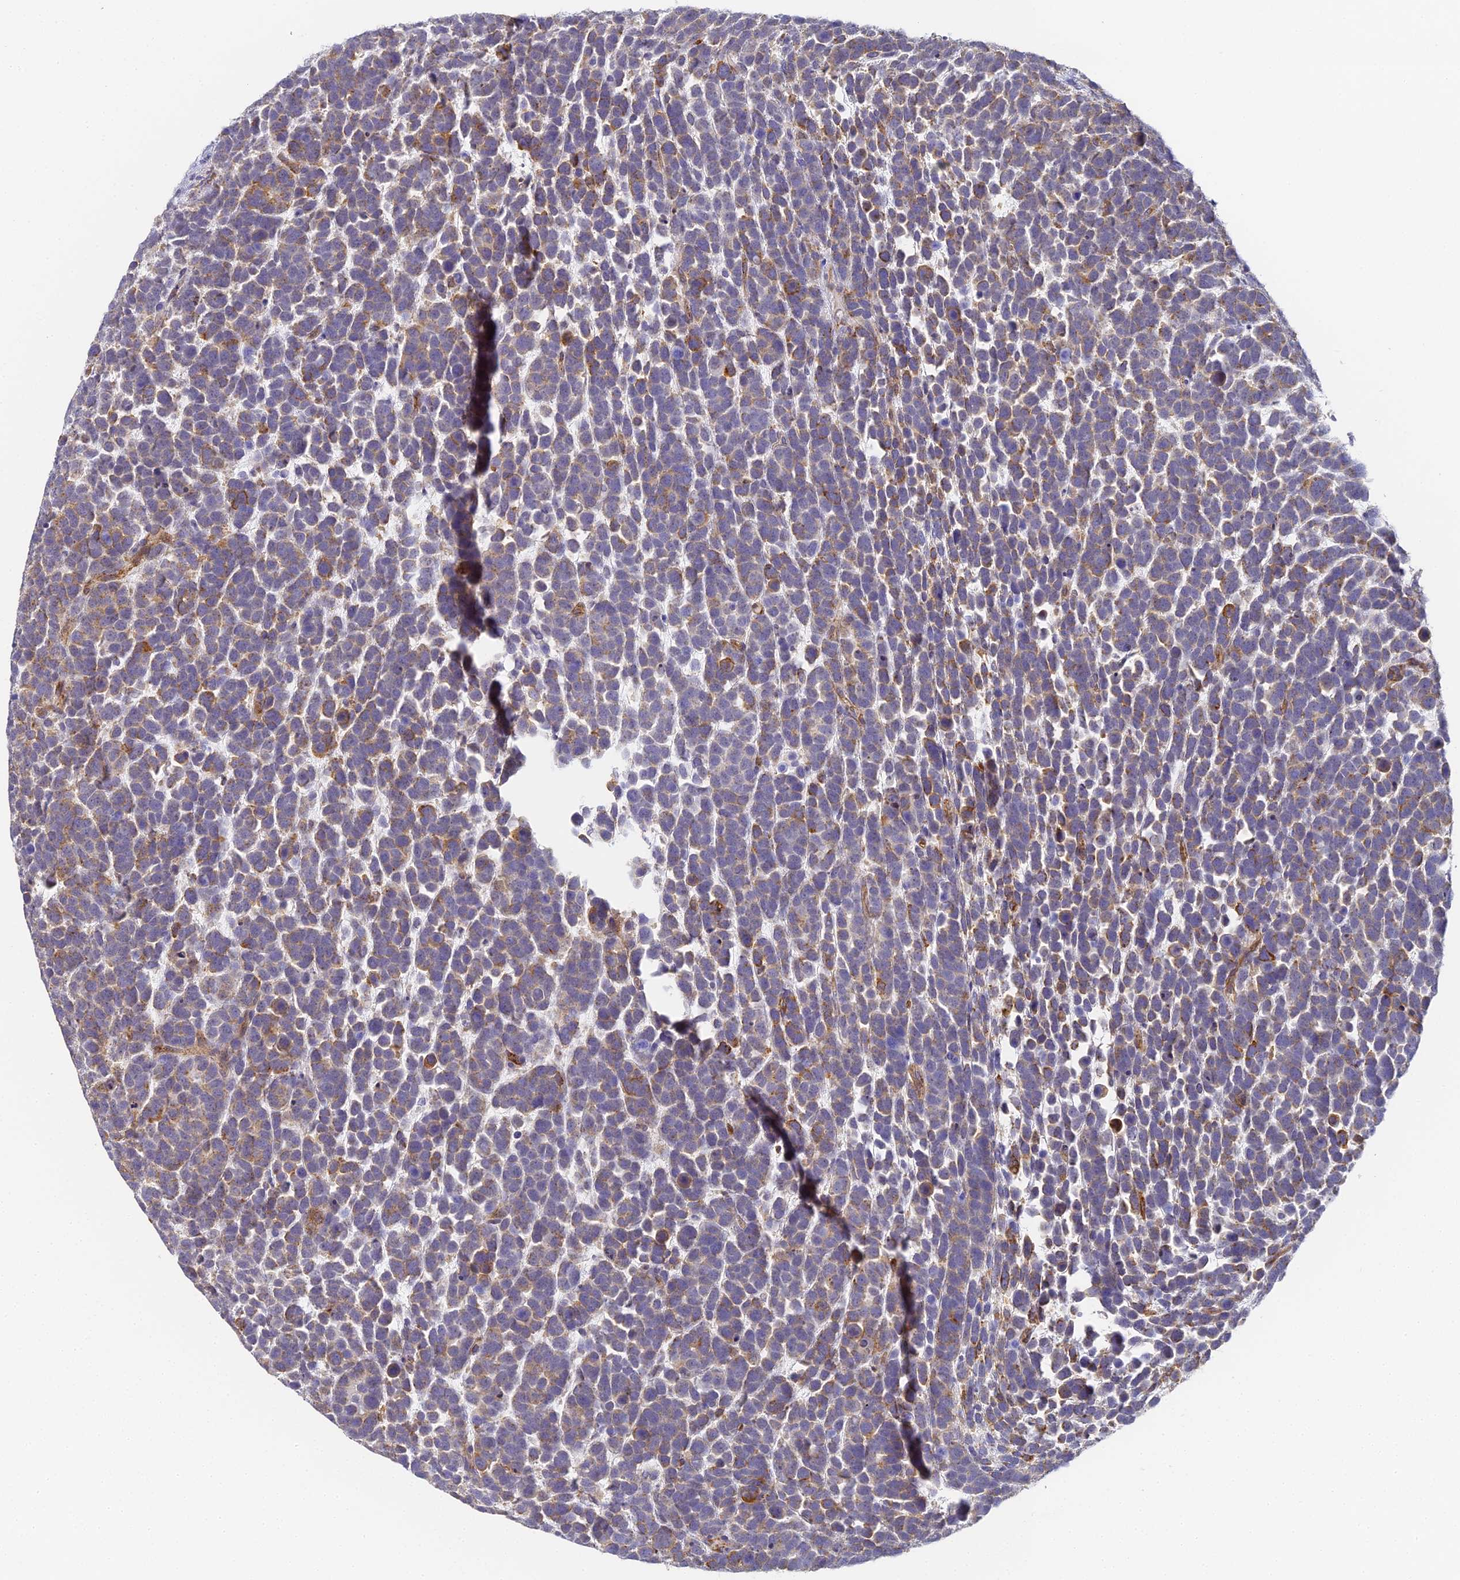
{"staining": {"intensity": "moderate", "quantity": "25%-75%", "location": "cytoplasmic/membranous"}, "tissue": "urothelial cancer", "cell_type": "Tumor cells", "image_type": "cancer", "snomed": [{"axis": "morphology", "description": "Urothelial carcinoma, High grade"}, {"axis": "topography", "description": "Urinary bladder"}], "caption": "This is an image of immunohistochemistry staining of high-grade urothelial carcinoma, which shows moderate staining in the cytoplasmic/membranous of tumor cells.", "gene": "GJA1", "patient": {"sex": "female", "age": 82}}